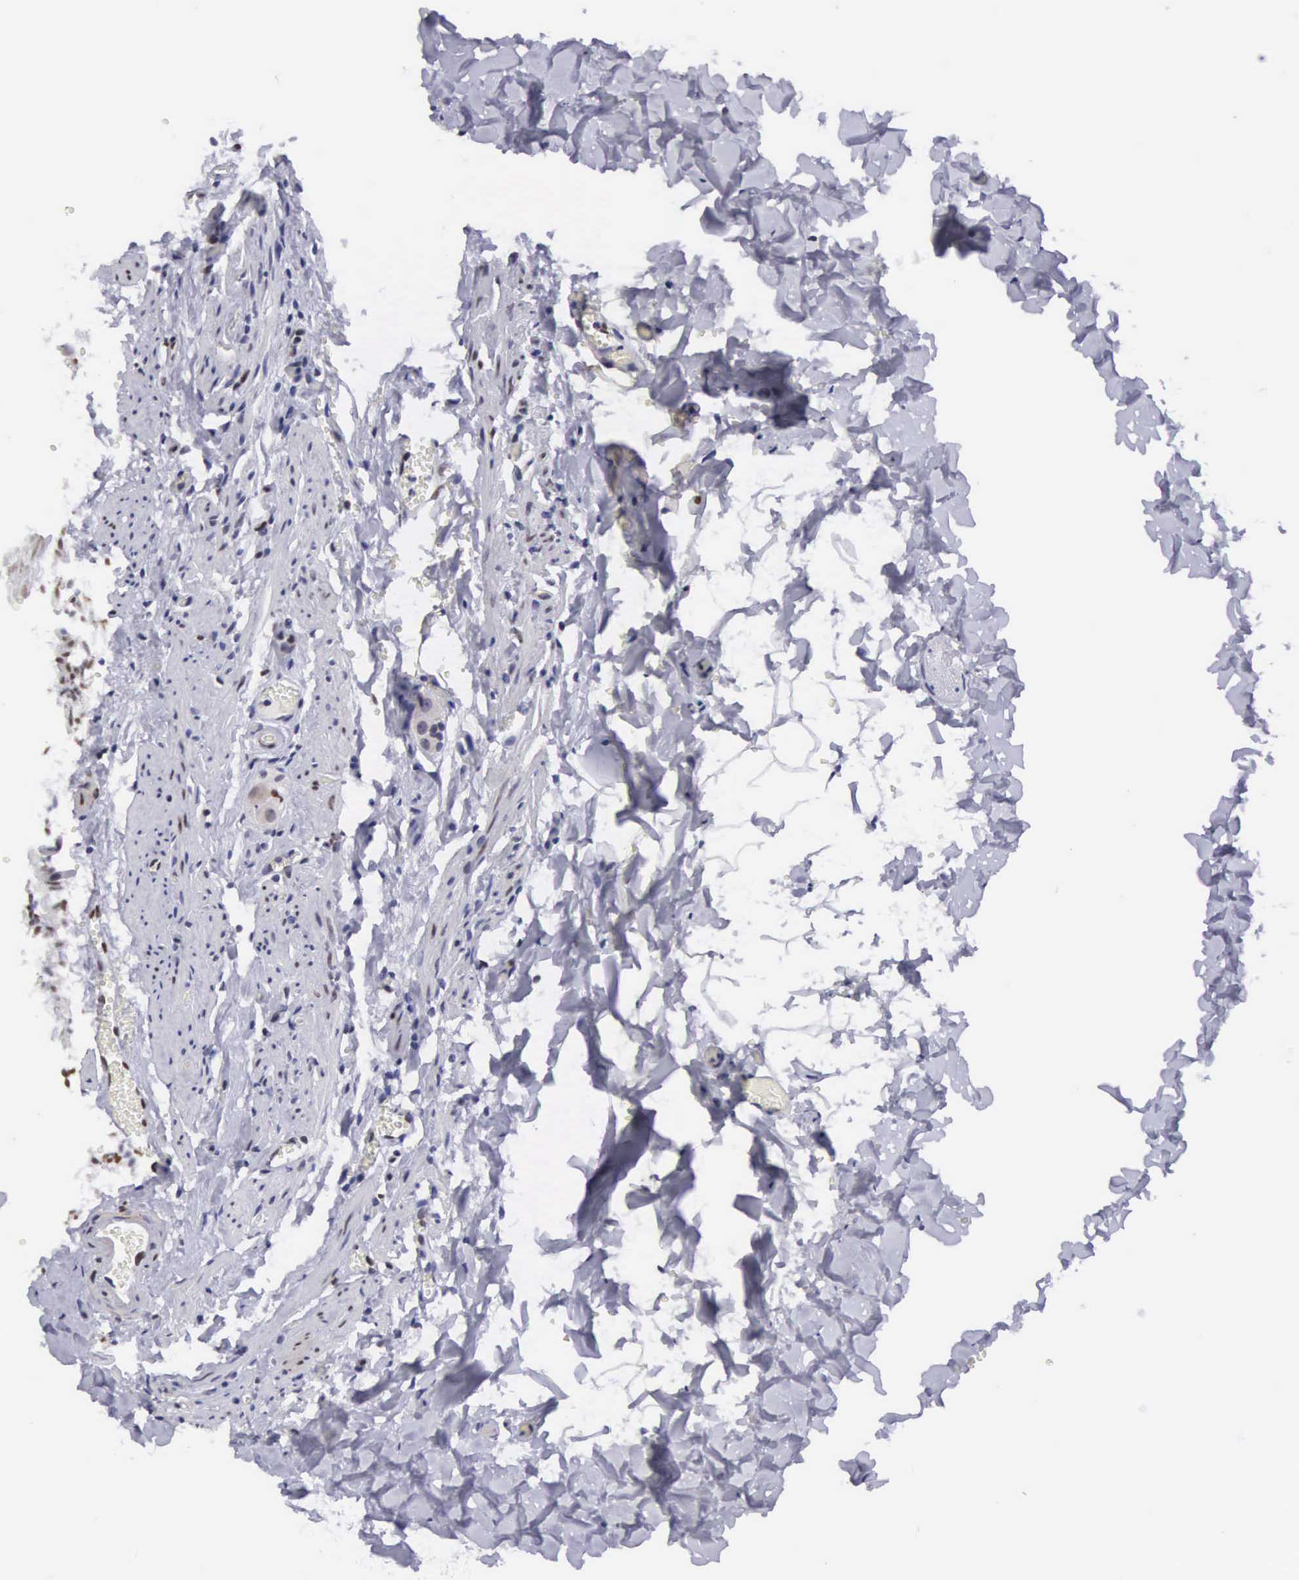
{"staining": {"intensity": "moderate", "quantity": ">75%", "location": "nuclear"}, "tissue": "gallbladder", "cell_type": "Glandular cells", "image_type": "normal", "snomed": [{"axis": "morphology", "description": "Normal tissue, NOS"}, {"axis": "topography", "description": "Gallbladder"}], "caption": "Immunohistochemistry (IHC) photomicrograph of benign gallbladder stained for a protein (brown), which exhibits medium levels of moderate nuclear expression in approximately >75% of glandular cells.", "gene": "ETV6", "patient": {"sex": "female", "age": 44}}